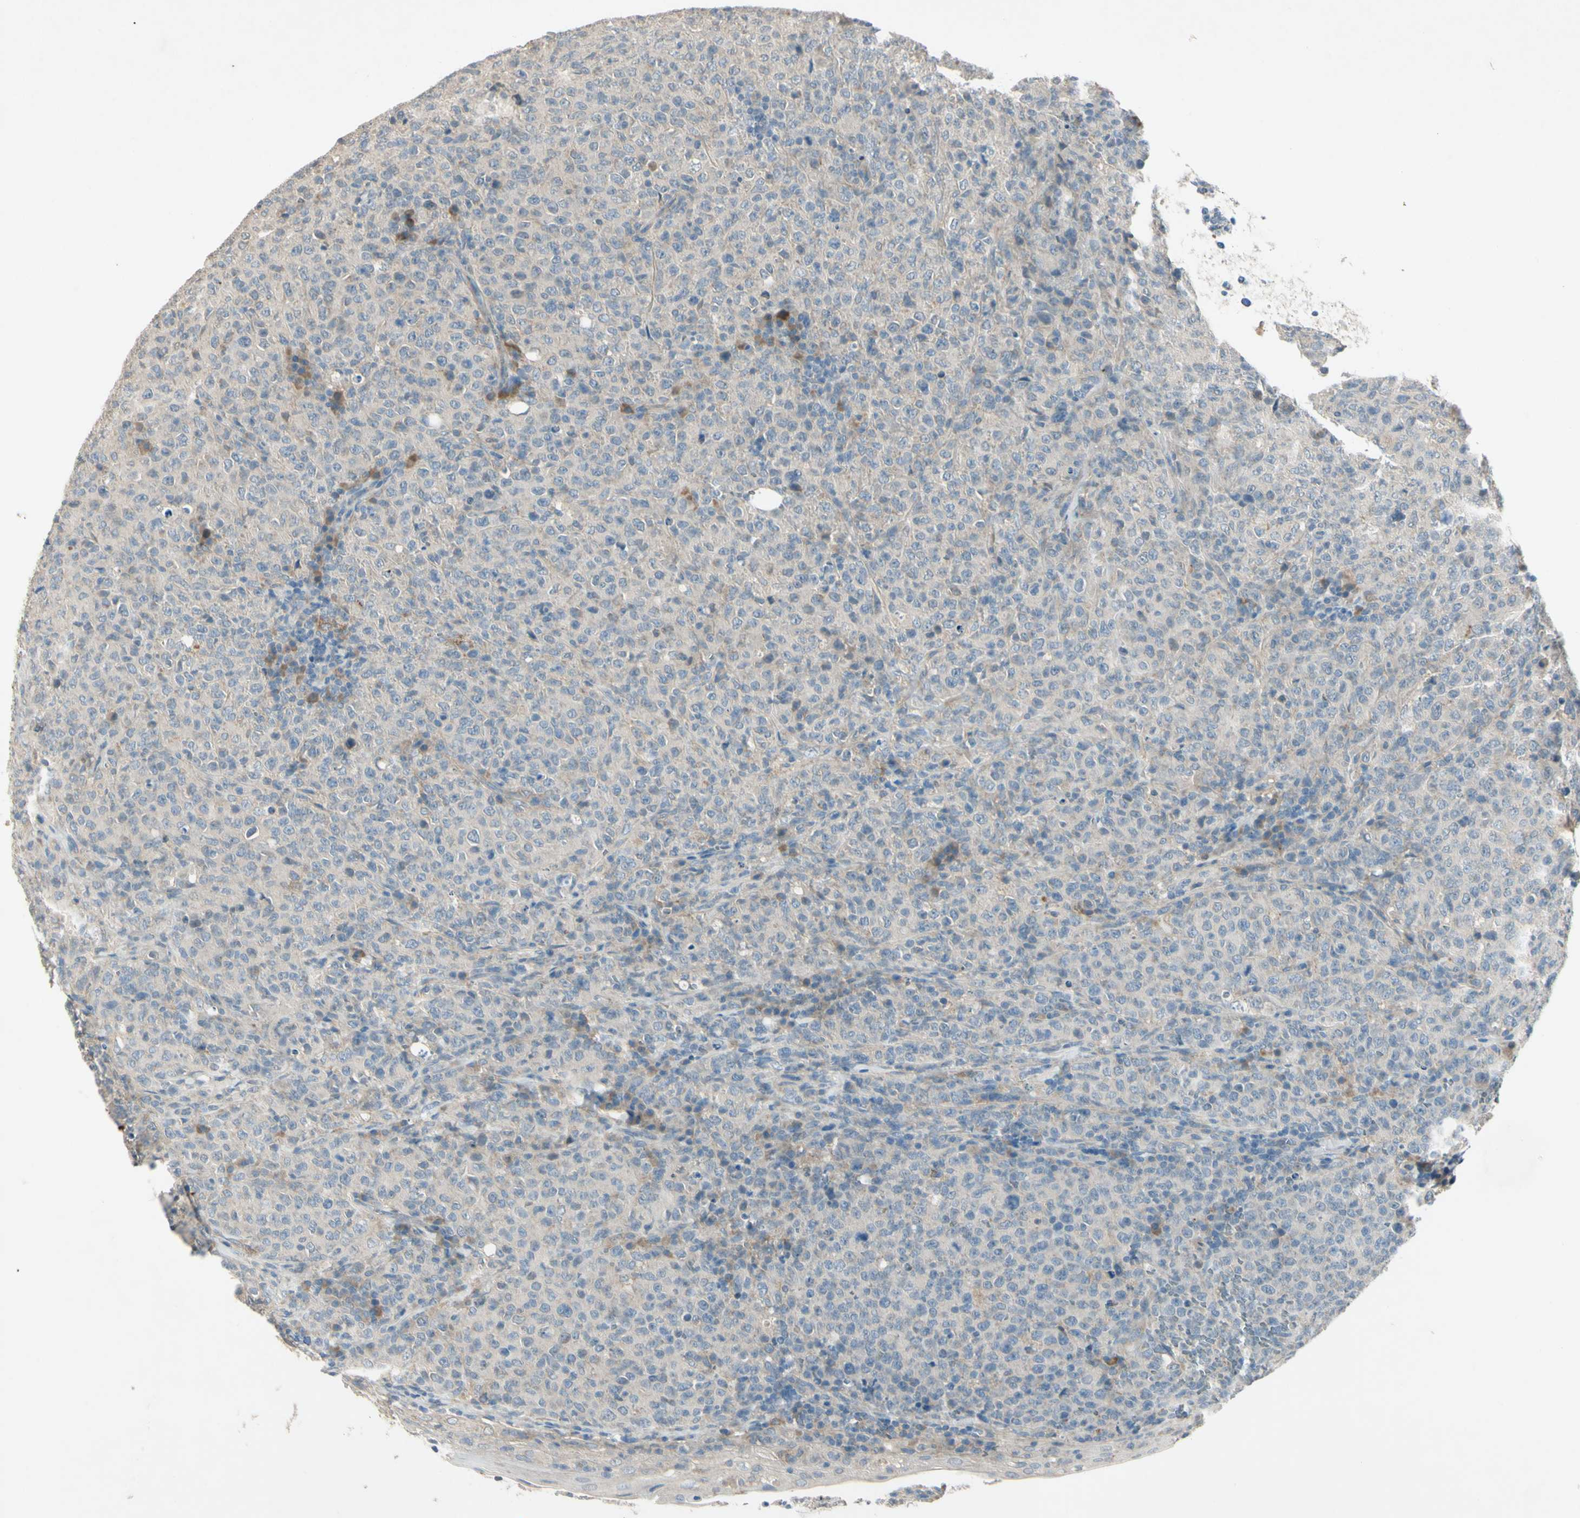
{"staining": {"intensity": "negative", "quantity": "none", "location": "none"}, "tissue": "lymphoma", "cell_type": "Tumor cells", "image_type": "cancer", "snomed": [{"axis": "morphology", "description": "Malignant lymphoma, non-Hodgkin's type, High grade"}, {"axis": "topography", "description": "Tonsil"}], "caption": "This is a micrograph of immunohistochemistry staining of lymphoma, which shows no expression in tumor cells.", "gene": "AATK", "patient": {"sex": "female", "age": 36}}